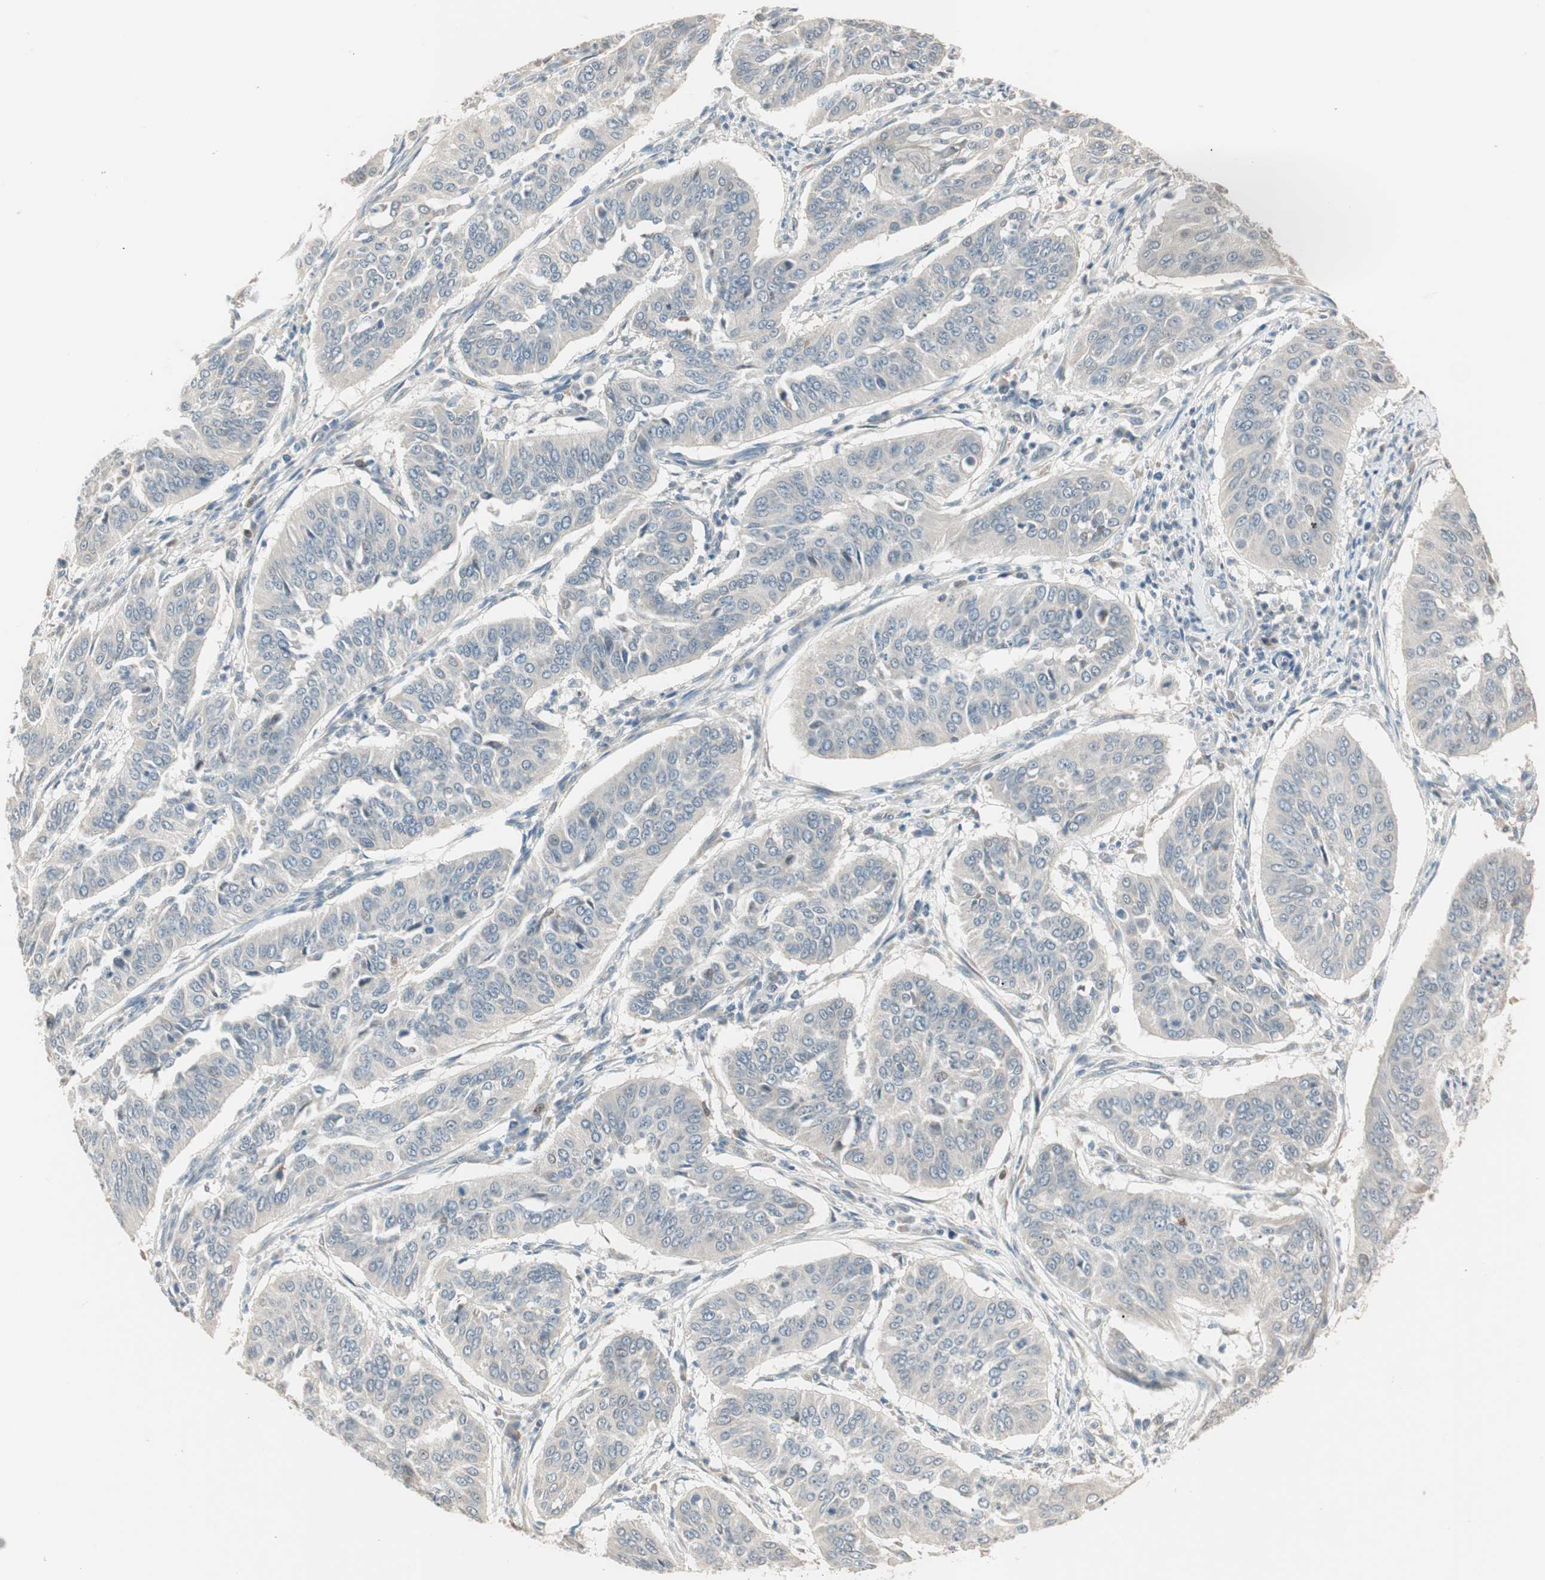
{"staining": {"intensity": "negative", "quantity": "none", "location": "none"}, "tissue": "cervical cancer", "cell_type": "Tumor cells", "image_type": "cancer", "snomed": [{"axis": "morphology", "description": "Normal tissue, NOS"}, {"axis": "morphology", "description": "Squamous cell carcinoma, NOS"}, {"axis": "topography", "description": "Cervix"}], "caption": "Immunohistochemistry histopathology image of neoplastic tissue: cervical squamous cell carcinoma stained with DAB (3,3'-diaminobenzidine) demonstrates no significant protein staining in tumor cells. (DAB (3,3'-diaminobenzidine) IHC, high magnification).", "gene": "PDZK1", "patient": {"sex": "female", "age": 39}}